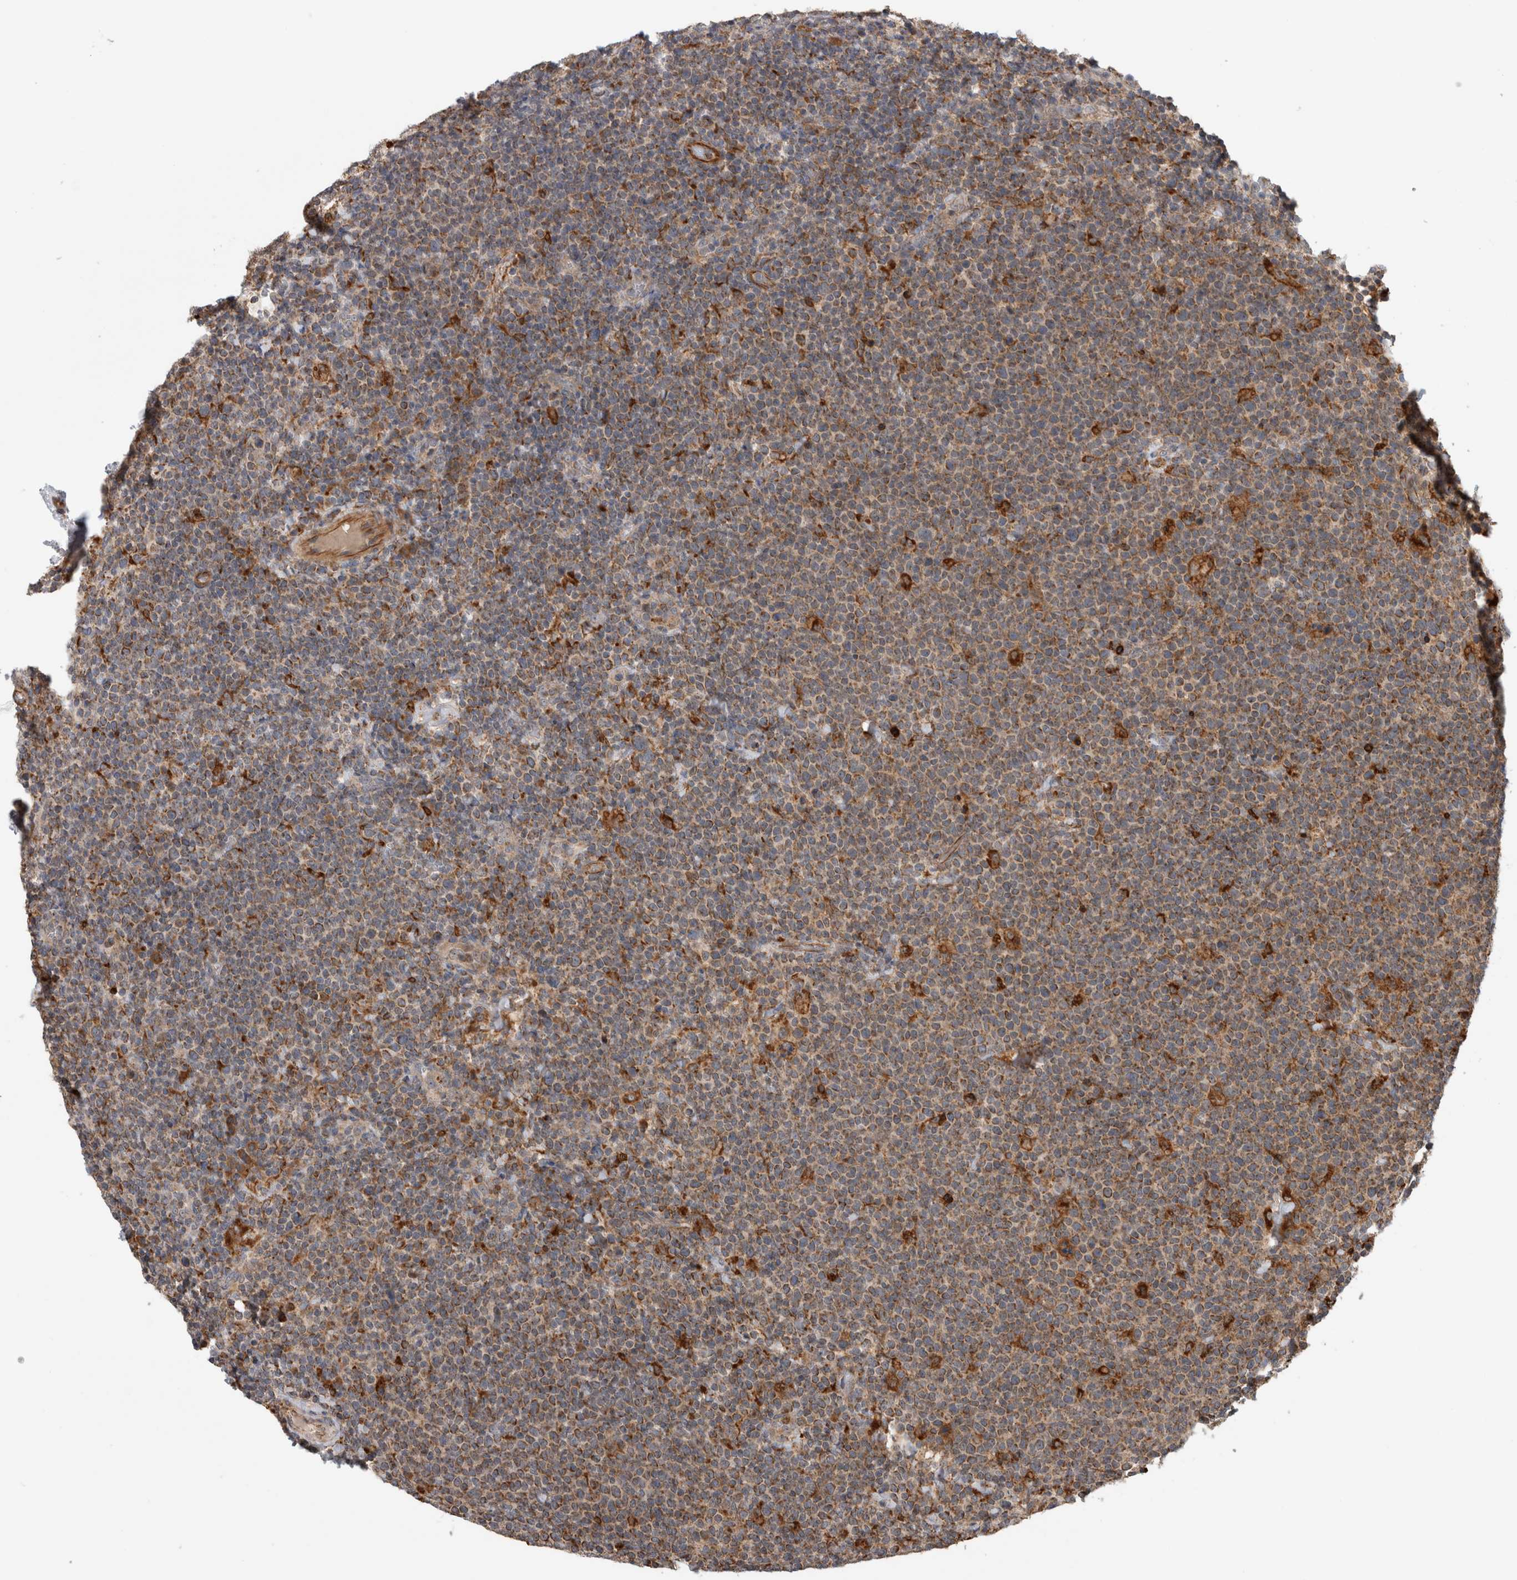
{"staining": {"intensity": "moderate", "quantity": "25%-75%", "location": "cytoplasmic/membranous"}, "tissue": "lymphoma", "cell_type": "Tumor cells", "image_type": "cancer", "snomed": [{"axis": "morphology", "description": "Malignant lymphoma, non-Hodgkin's type, High grade"}, {"axis": "topography", "description": "Lymph node"}], "caption": "DAB (3,3'-diaminobenzidine) immunohistochemical staining of human high-grade malignant lymphoma, non-Hodgkin's type reveals moderate cytoplasmic/membranous protein staining in approximately 25%-75% of tumor cells.", "gene": "ADGRL3", "patient": {"sex": "male", "age": 61}}